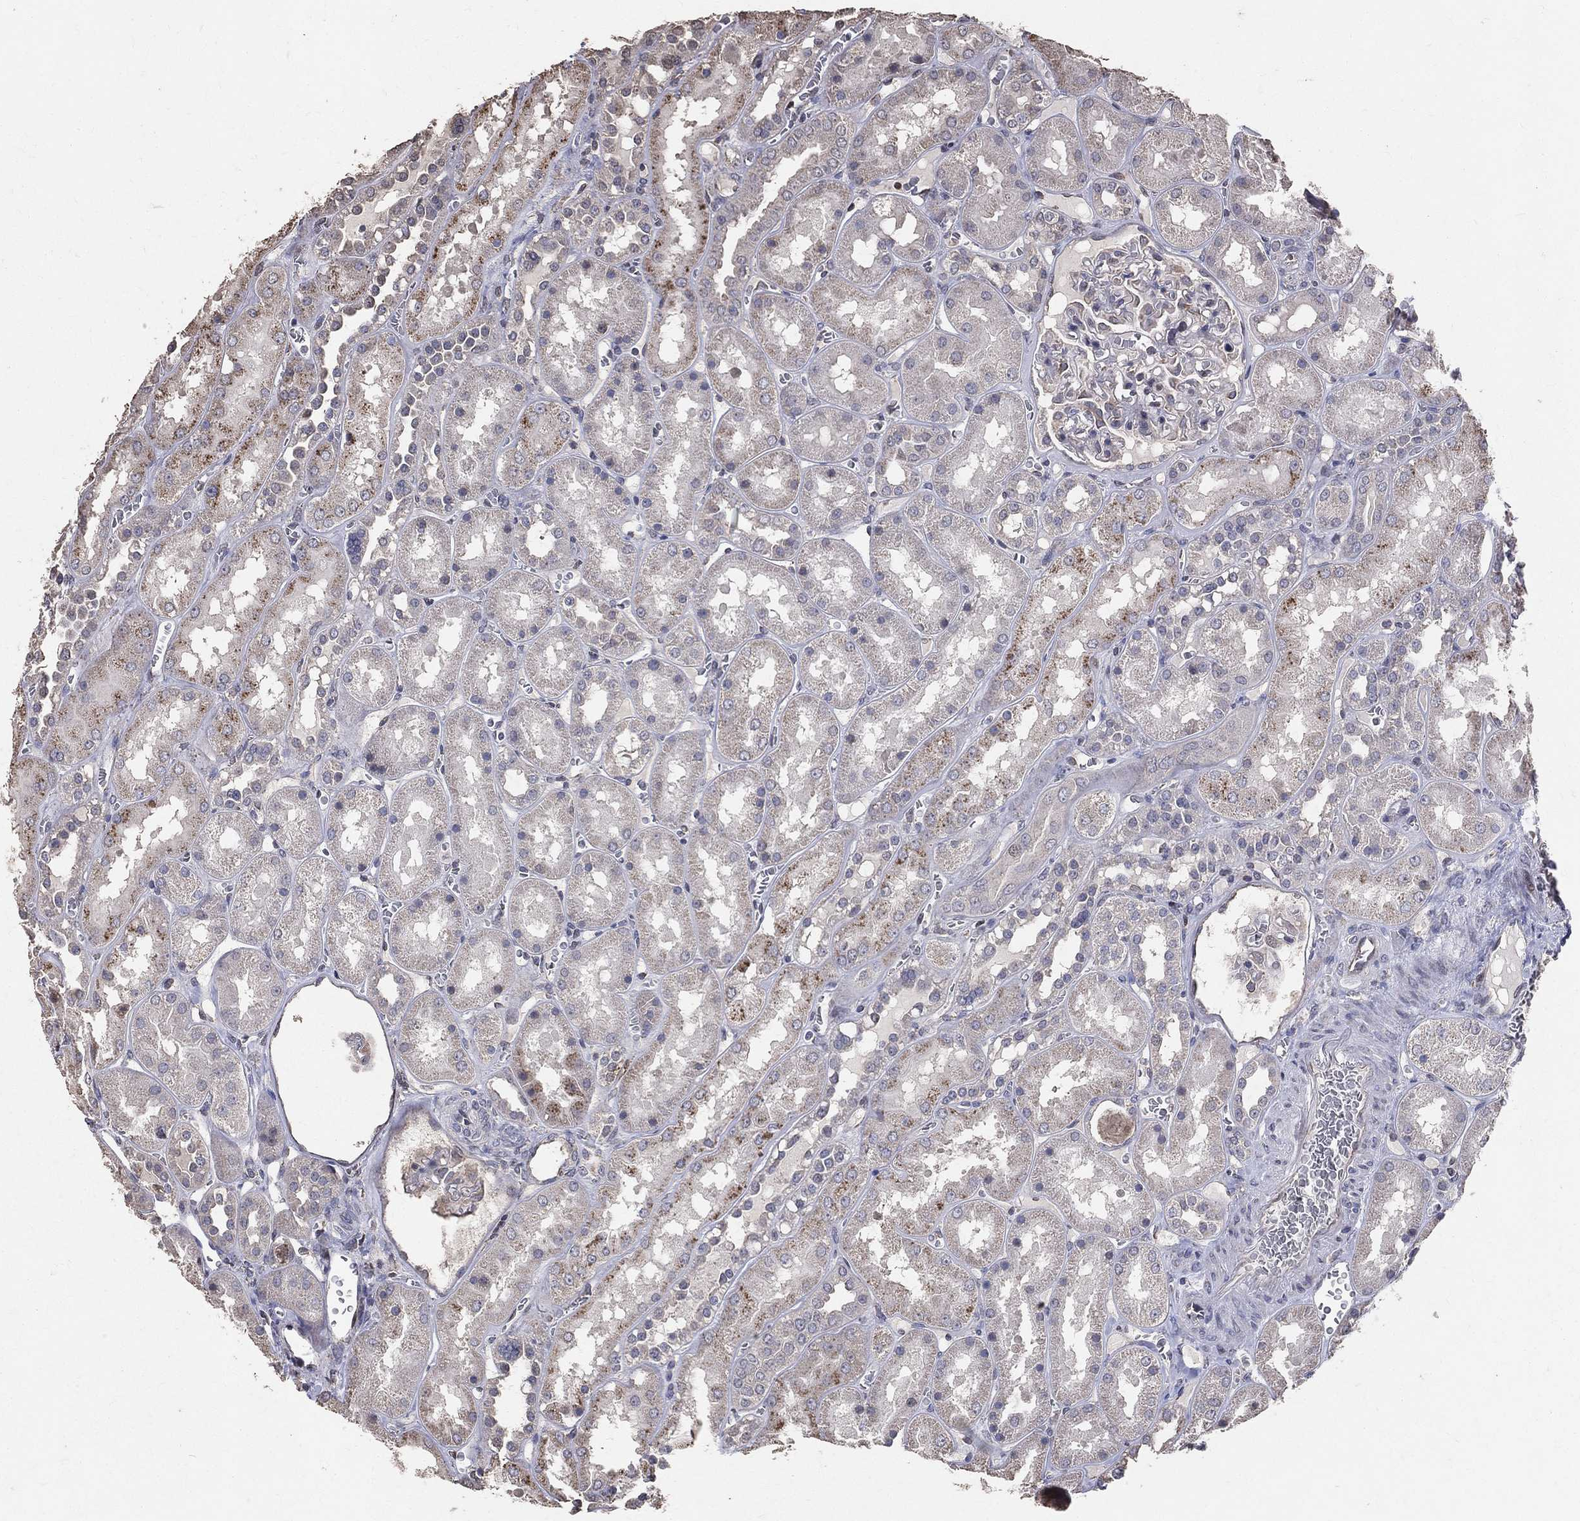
{"staining": {"intensity": "negative", "quantity": "none", "location": "none"}, "tissue": "kidney", "cell_type": "Cells in glomeruli", "image_type": "normal", "snomed": [{"axis": "morphology", "description": "Normal tissue, NOS"}, {"axis": "topography", "description": "Kidney"}], "caption": "The IHC image has no significant positivity in cells in glomeruli of kidney.", "gene": "LY6K", "patient": {"sex": "male", "age": 73}}